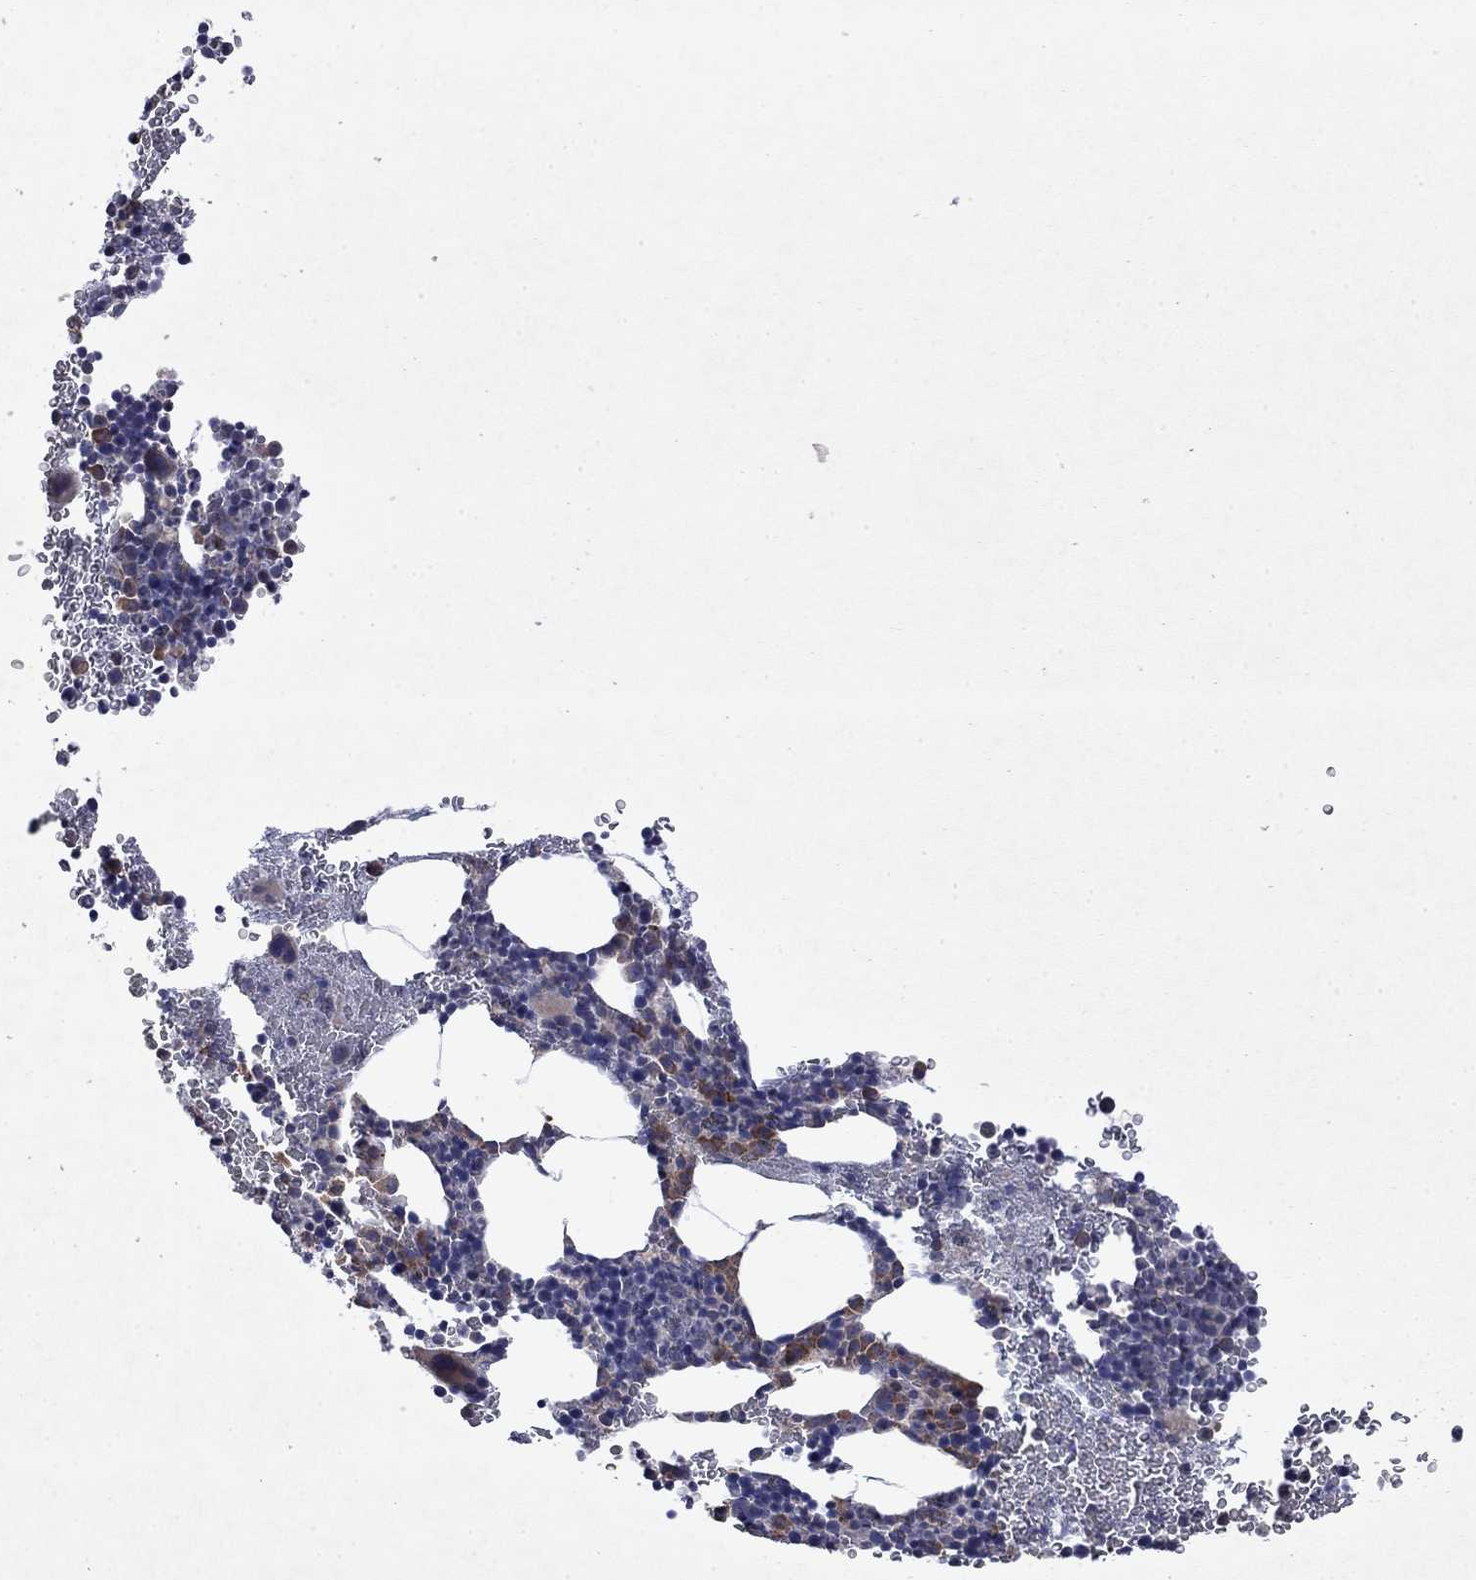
{"staining": {"intensity": "moderate", "quantity": "<25%", "location": "cytoplasmic/membranous"}, "tissue": "bone marrow", "cell_type": "Hematopoietic cells", "image_type": "normal", "snomed": [{"axis": "morphology", "description": "Normal tissue, NOS"}, {"axis": "topography", "description": "Bone marrow"}], "caption": "Protein positivity by immunohistochemistry shows moderate cytoplasmic/membranous expression in approximately <25% of hematopoietic cells in unremarkable bone marrow. The protein is stained brown, and the nuclei are stained in blue (DAB IHC with brightfield microscopy, high magnification).", "gene": "TMEM97", "patient": {"sex": "male", "age": 50}}